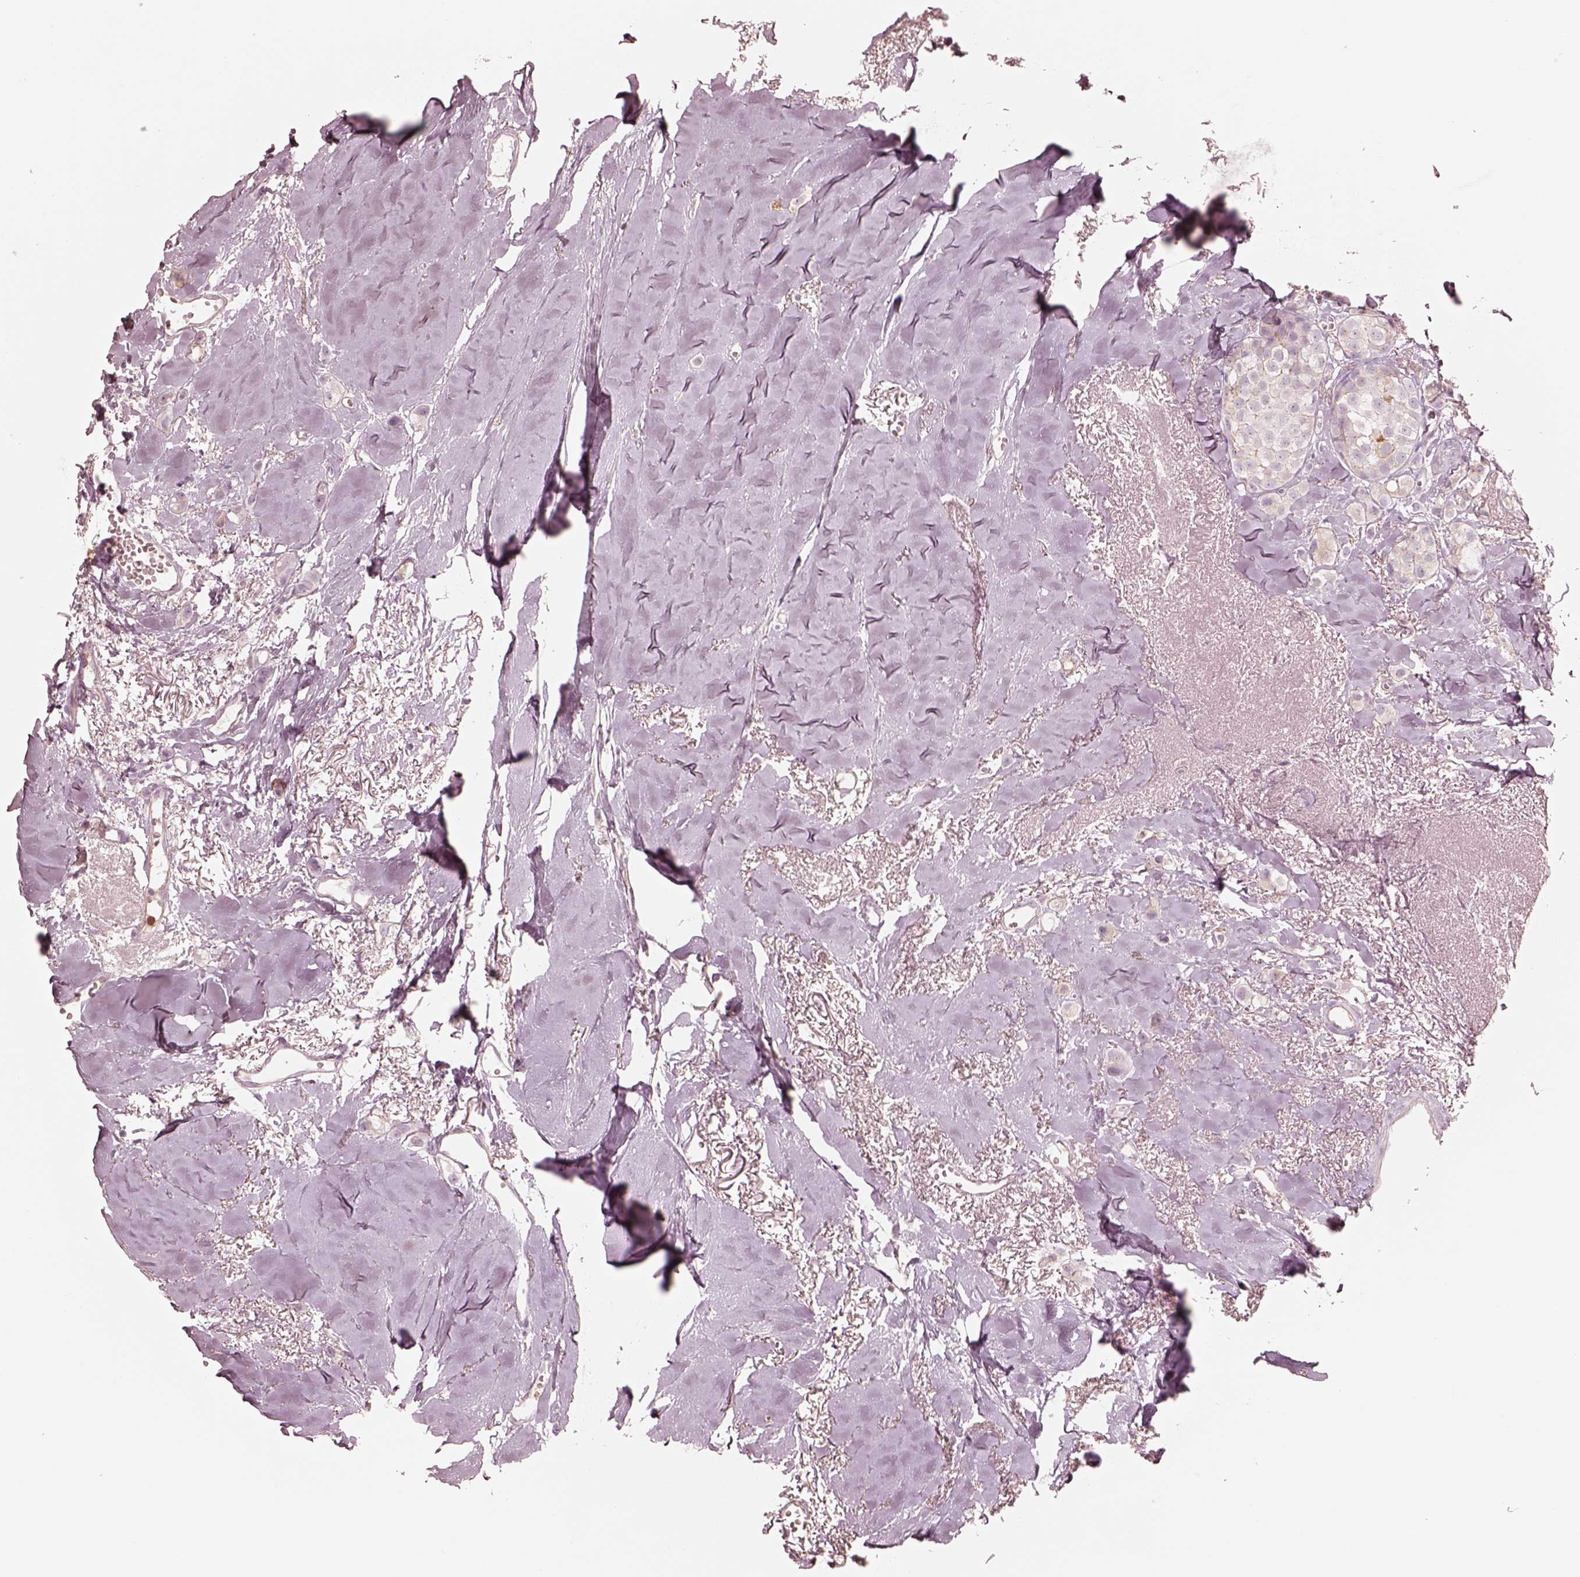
{"staining": {"intensity": "weak", "quantity": "25%-75%", "location": "cytoplasmic/membranous"}, "tissue": "breast cancer", "cell_type": "Tumor cells", "image_type": "cancer", "snomed": [{"axis": "morphology", "description": "Duct carcinoma"}, {"axis": "topography", "description": "Breast"}], "caption": "Breast cancer (intraductal carcinoma) tissue demonstrates weak cytoplasmic/membranous expression in about 25%-75% of tumor cells", "gene": "GPRIN1", "patient": {"sex": "female", "age": 85}}